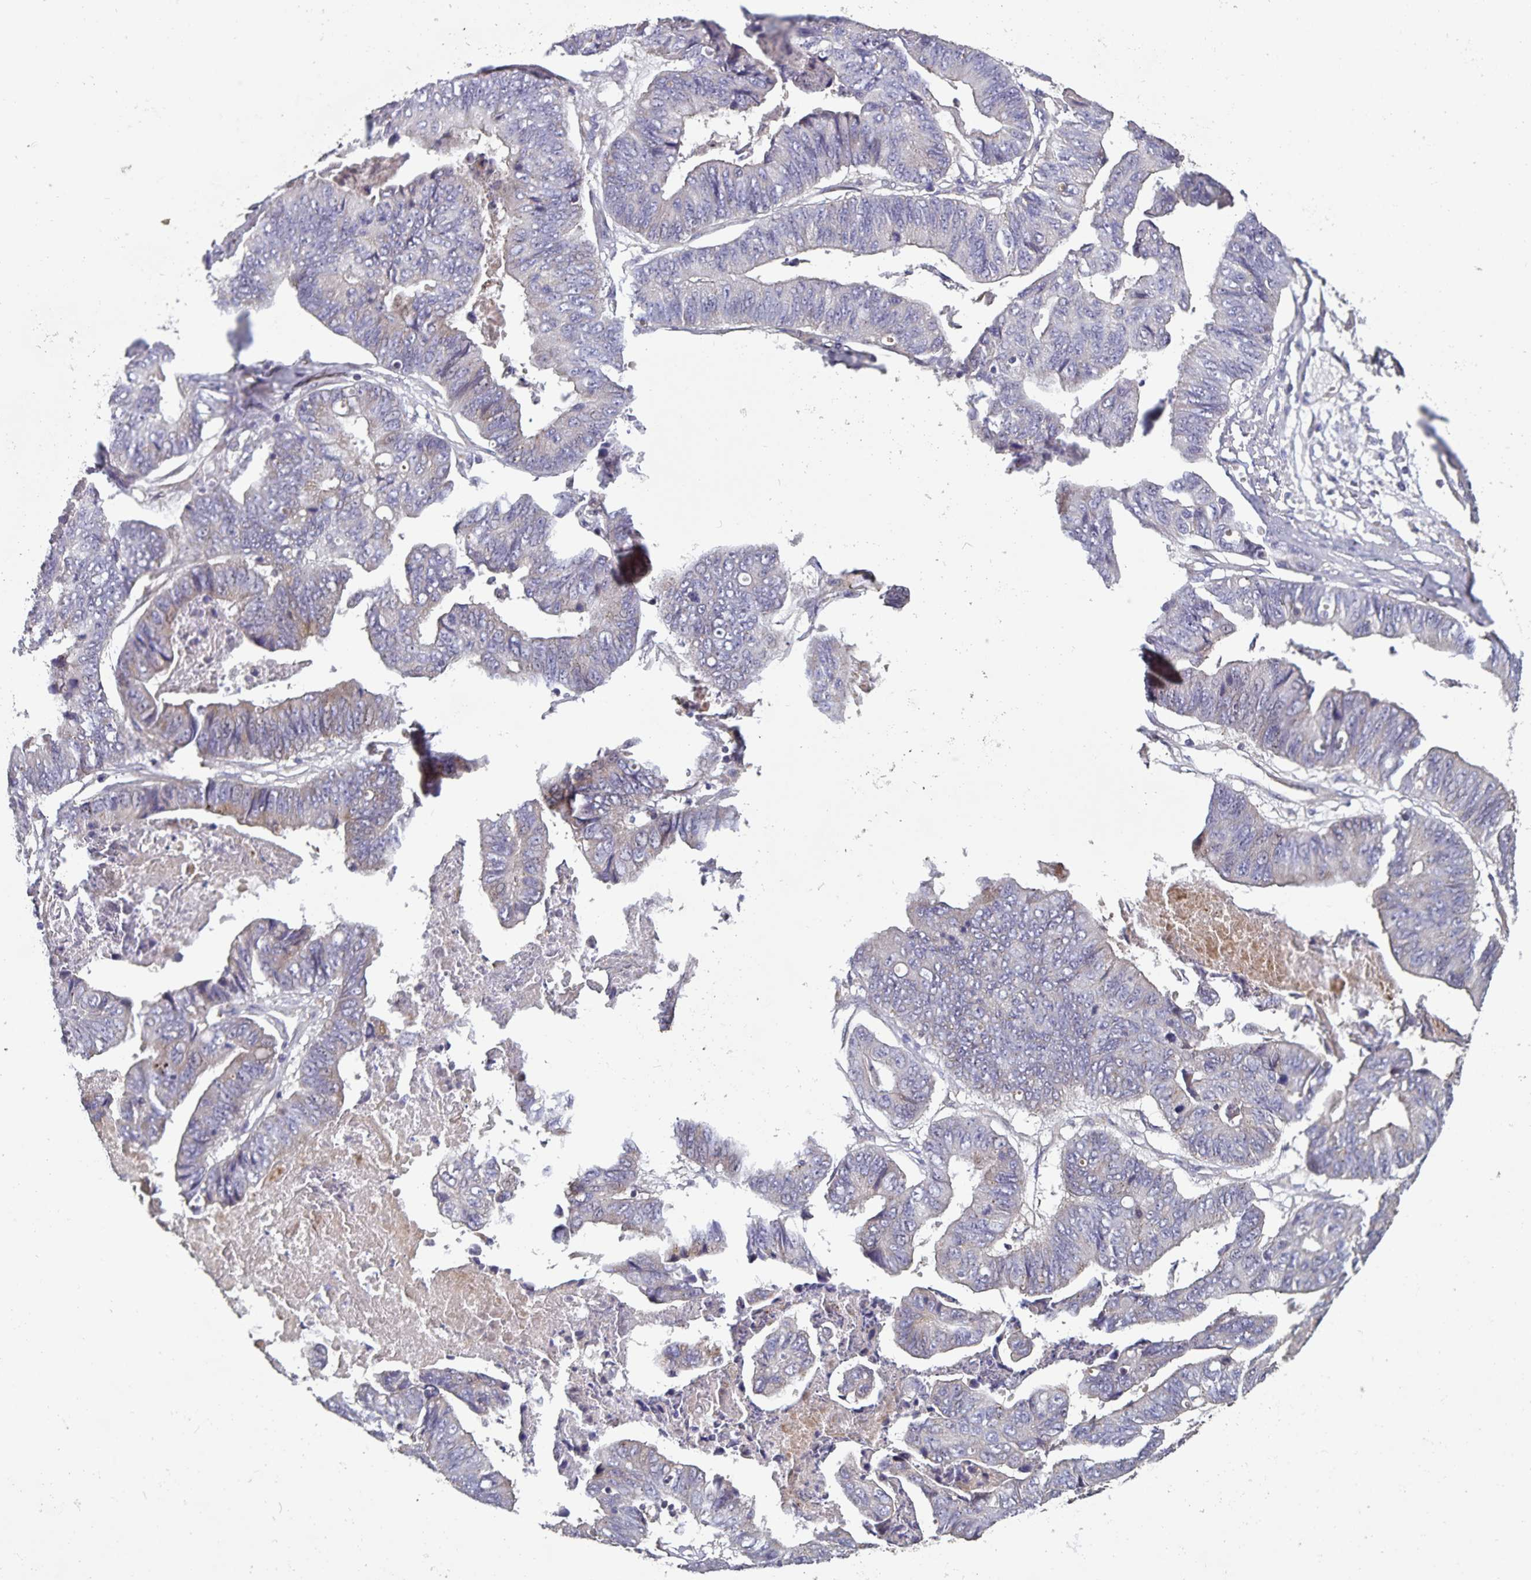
{"staining": {"intensity": "weak", "quantity": "<25%", "location": "cytoplasmic/membranous"}, "tissue": "stomach cancer", "cell_type": "Tumor cells", "image_type": "cancer", "snomed": [{"axis": "morphology", "description": "Adenocarcinoma, NOS"}, {"axis": "topography", "description": "Stomach, lower"}], "caption": "Protein analysis of stomach adenocarcinoma exhibits no significant positivity in tumor cells. (DAB immunohistochemistry, high magnification).", "gene": "FBXL16", "patient": {"sex": "male", "age": 77}}